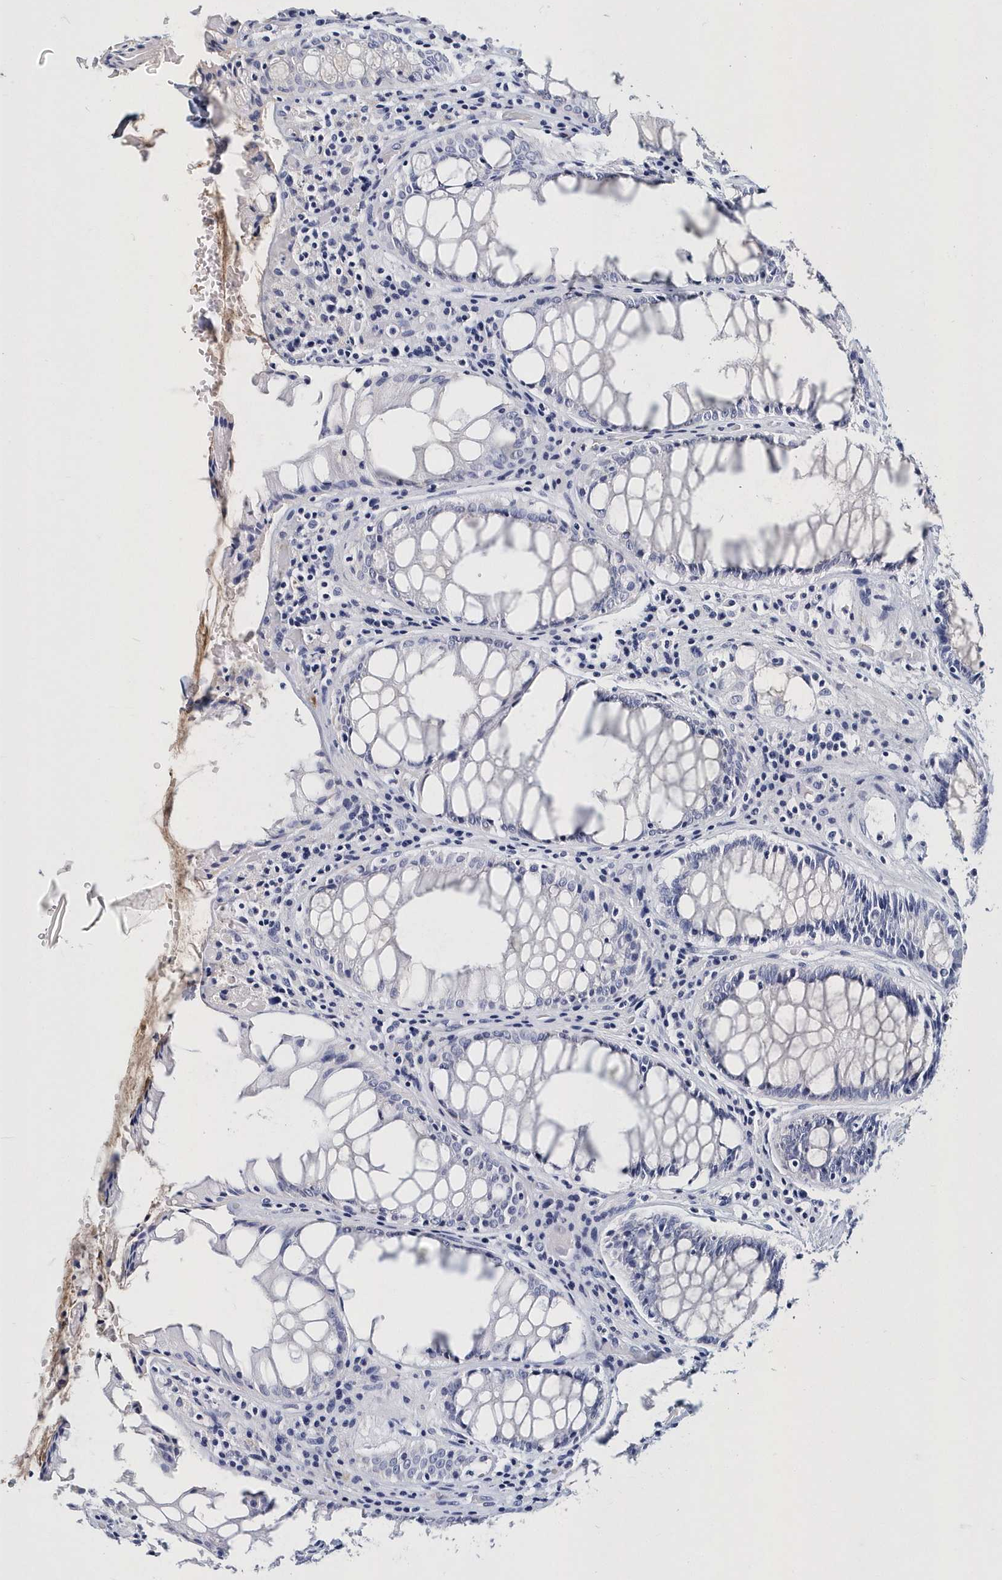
{"staining": {"intensity": "negative", "quantity": "none", "location": "none"}, "tissue": "rectum", "cell_type": "Glandular cells", "image_type": "normal", "snomed": [{"axis": "morphology", "description": "Normal tissue, NOS"}, {"axis": "topography", "description": "Rectum"}], "caption": "Histopathology image shows no protein positivity in glandular cells of unremarkable rectum.", "gene": "ITGA2B", "patient": {"sex": "male", "age": 64}}